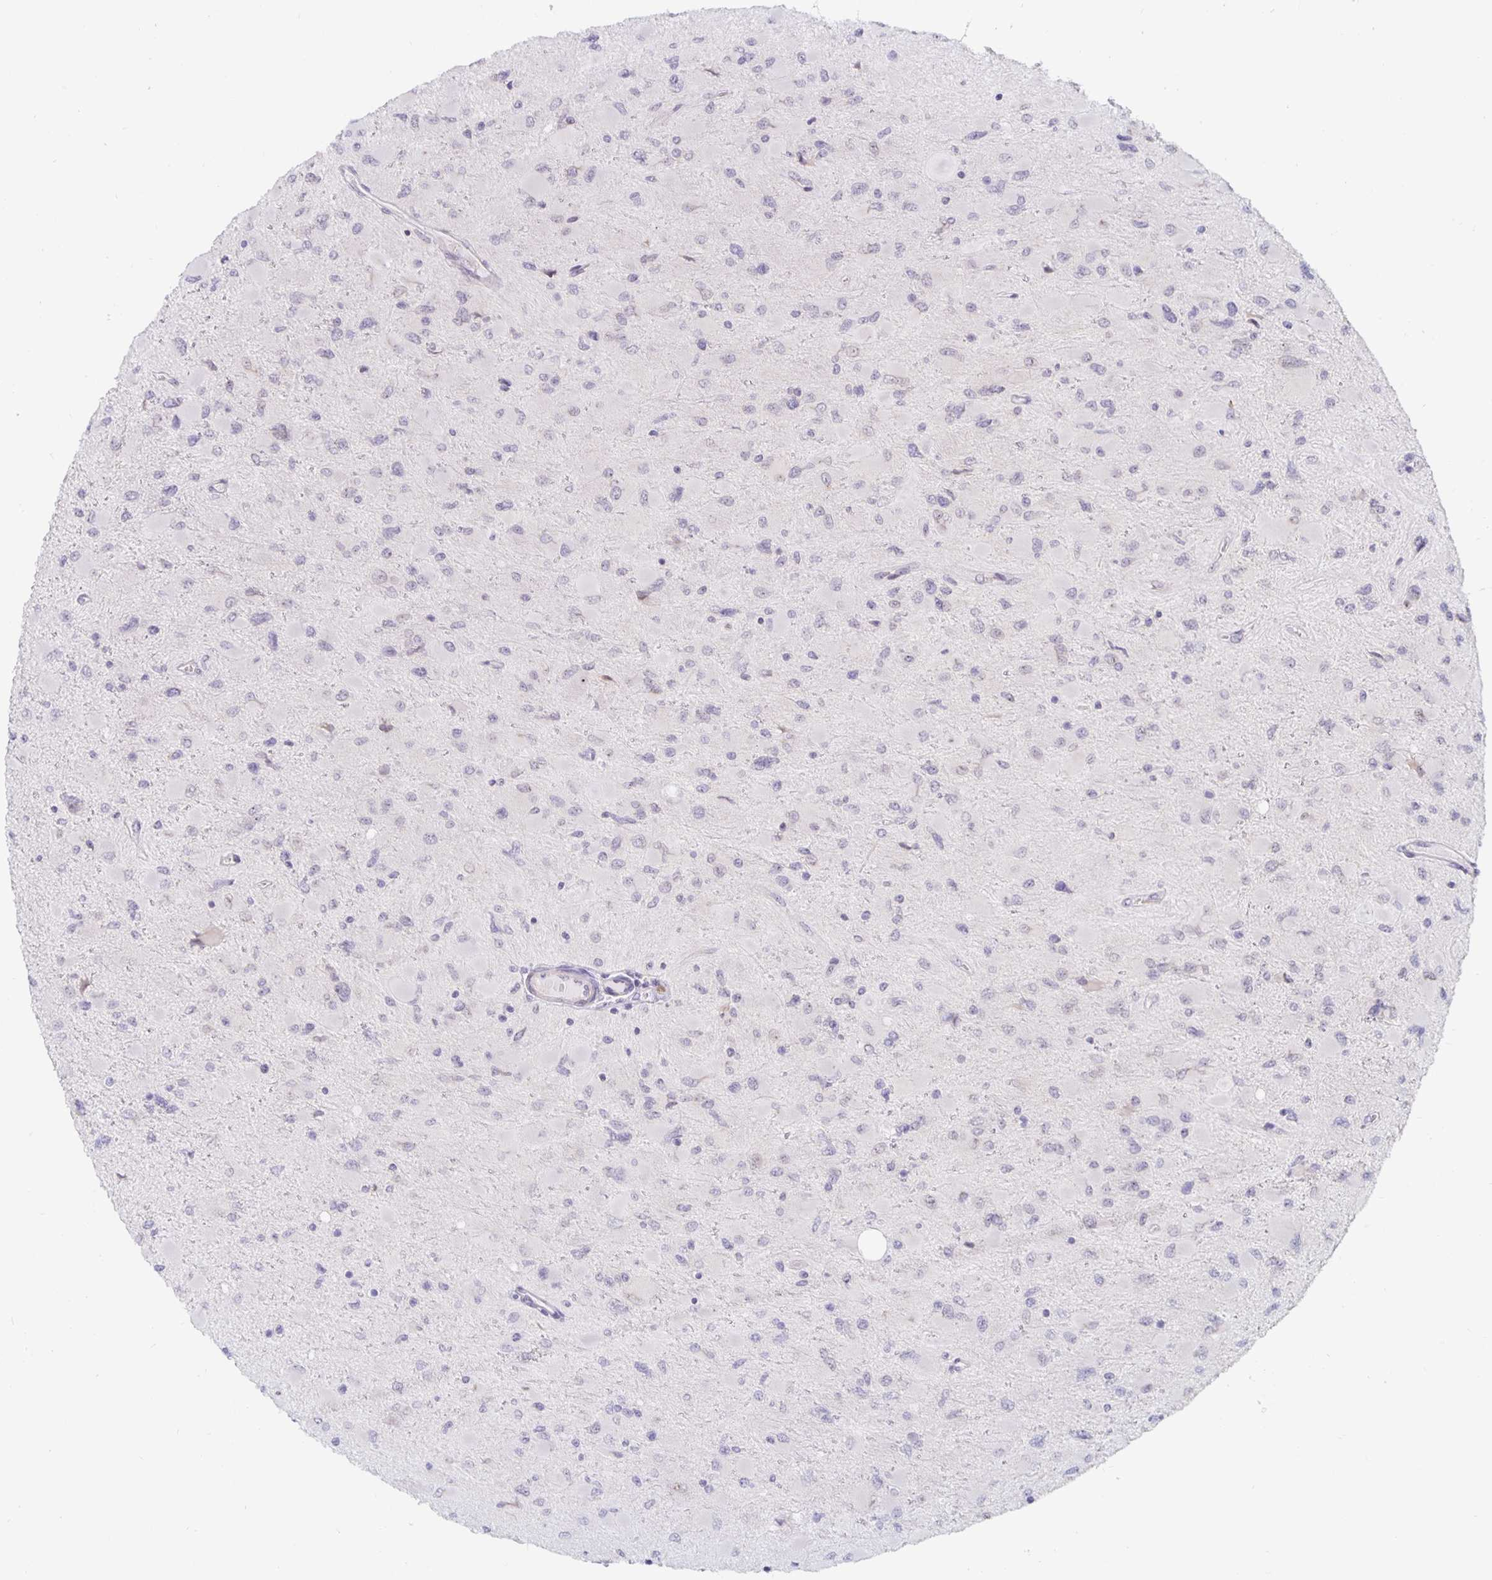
{"staining": {"intensity": "negative", "quantity": "none", "location": "none"}, "tissue": "glioma", "cell_type": "Tumor cells", "image_type": "cancer", "snomed": [{"axis": "morphology", "description": "Glioma, malignant, High grade"}, {"axis": "topography", "description": "Cerebral cortex"}], "caption": "High magnification brightfield microscopy of glioma stained with DAB (brown) and counterstained with hematoxylin (blue): tumor cells show no significant staining.", "gene": "NUP85", "patient": {"sex": "female", "age": 36}}